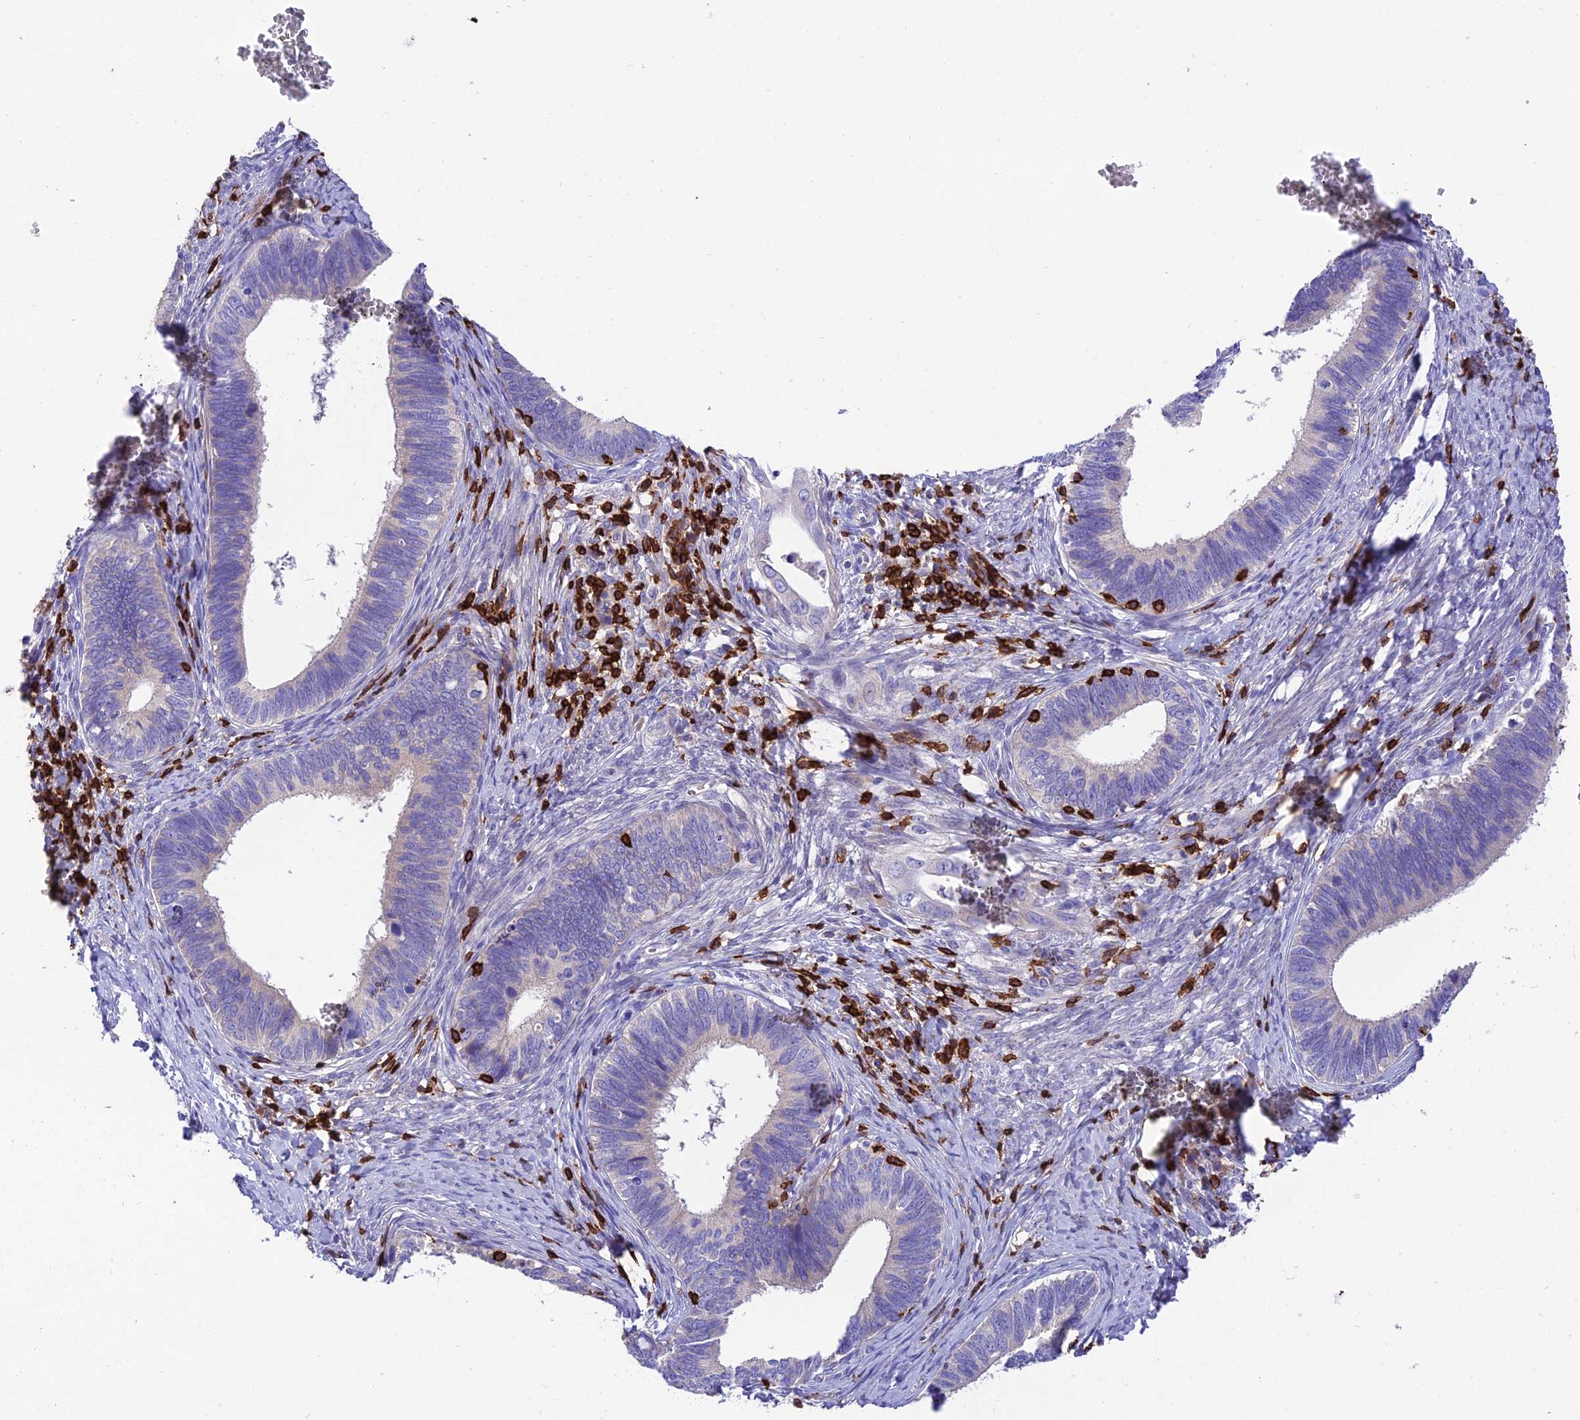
{"staining": {"intensity": "negative", "quantity": "none", "location": "none"}, "tissue": "cervical cancer", "cell_type": "Tumor cells", "image_type": "cancer", "snomed": [{"axis": "morphology", "description": "Adenocarcinoma, NOS"}, {"axis": "topography", "description": "Cervix"}], "caption": "This is a histopathology image of immunohistochemistry staining of adenocarcinoma (cervical), which shows no staining in tumor cells. (DAB IHC with hematoxylin counter stain).", "gene": "PTPRCAP", "patient": {"sex": "female", "age": 42}}